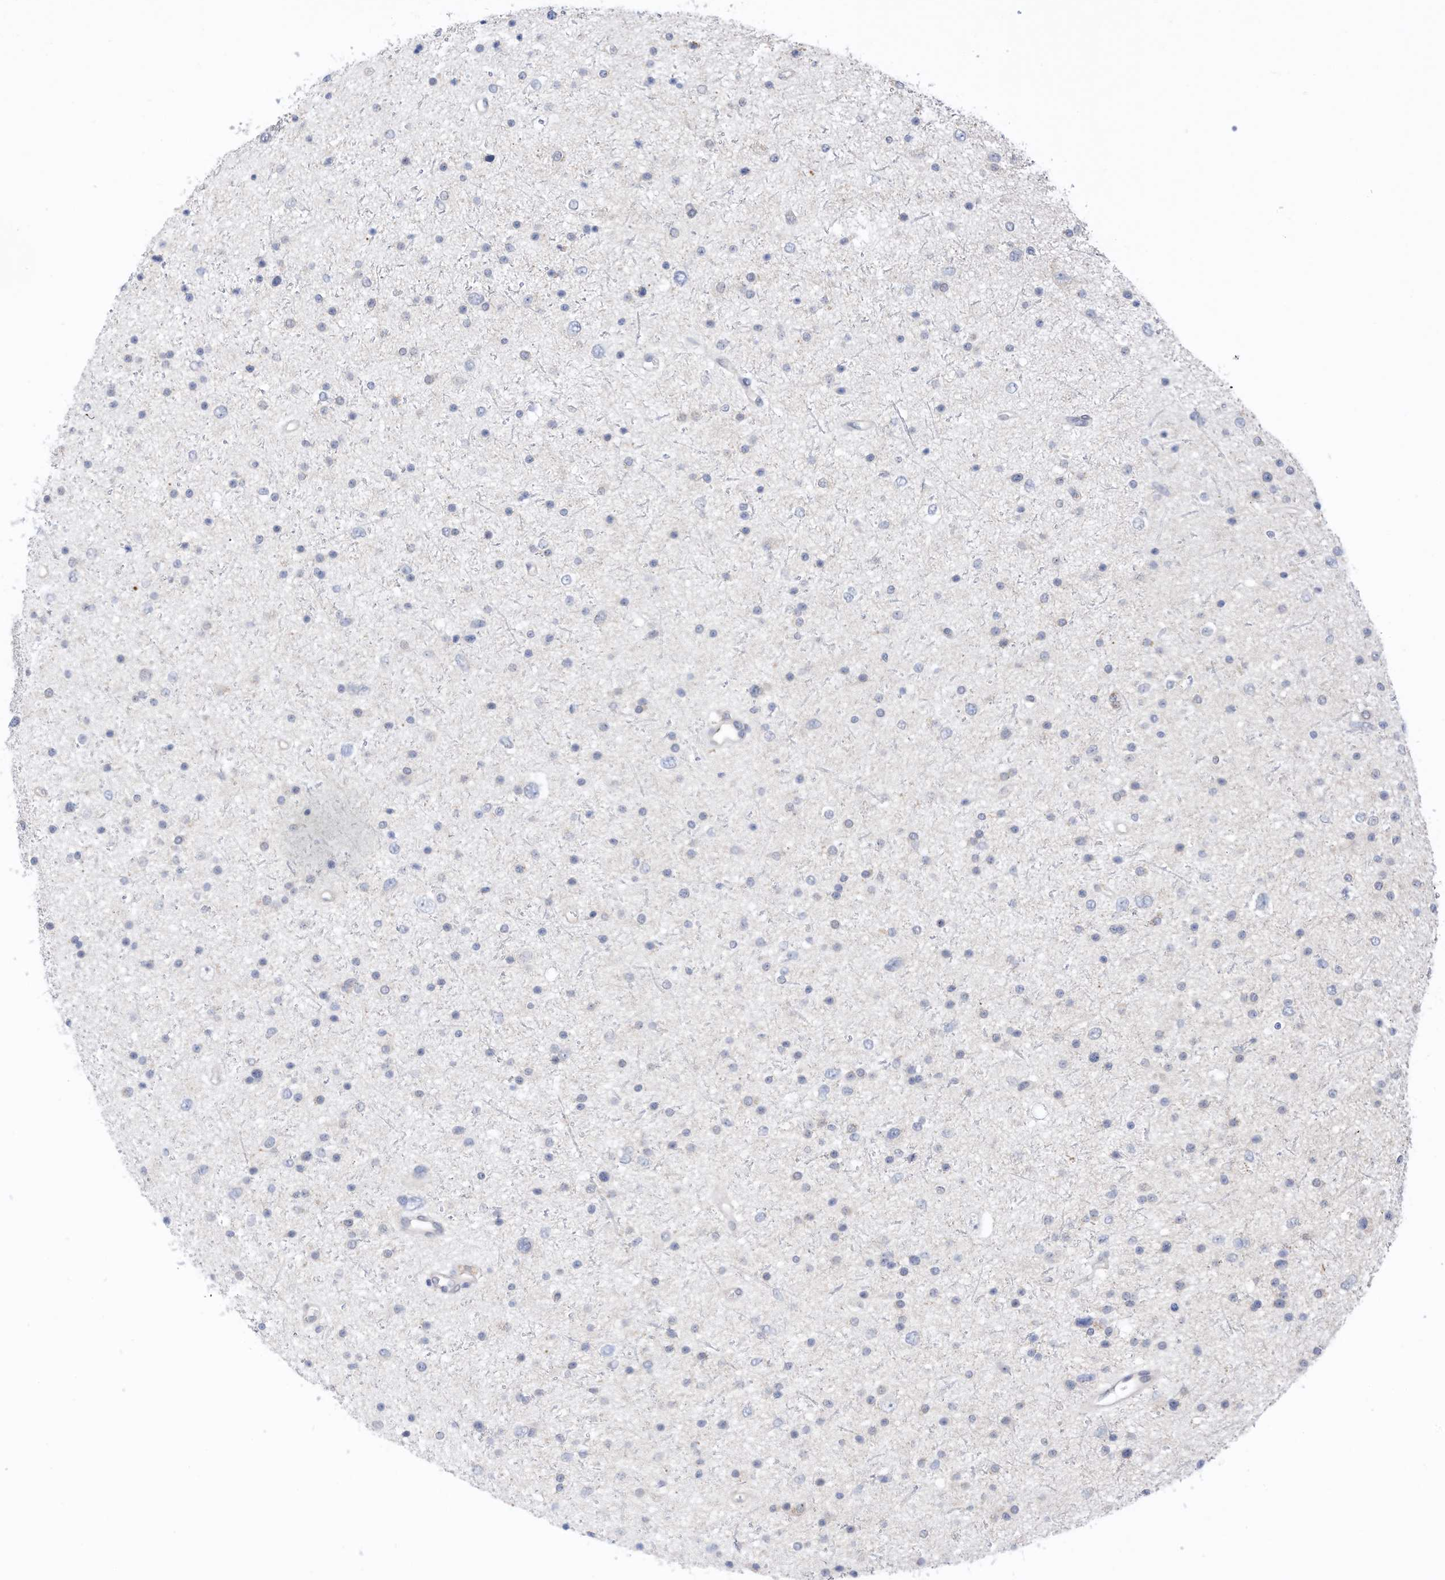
{"staining": {"intensity": "negative", "quantity": "none", "location": "none"}, "tissue": "glioma", "cell_type": "Tumor cells", "image_type": "cancer", "snomed": [{"axis": "morphology", "description": "Glioma, malignant, Low grade"}, {"axis": "topography", "description": "Brain"}], "caption": "The micrograph demonstrates no significant expression in tumor cells of glioma.", "gene": "REC8", "patient": {"sex": "female", "age": 37}}